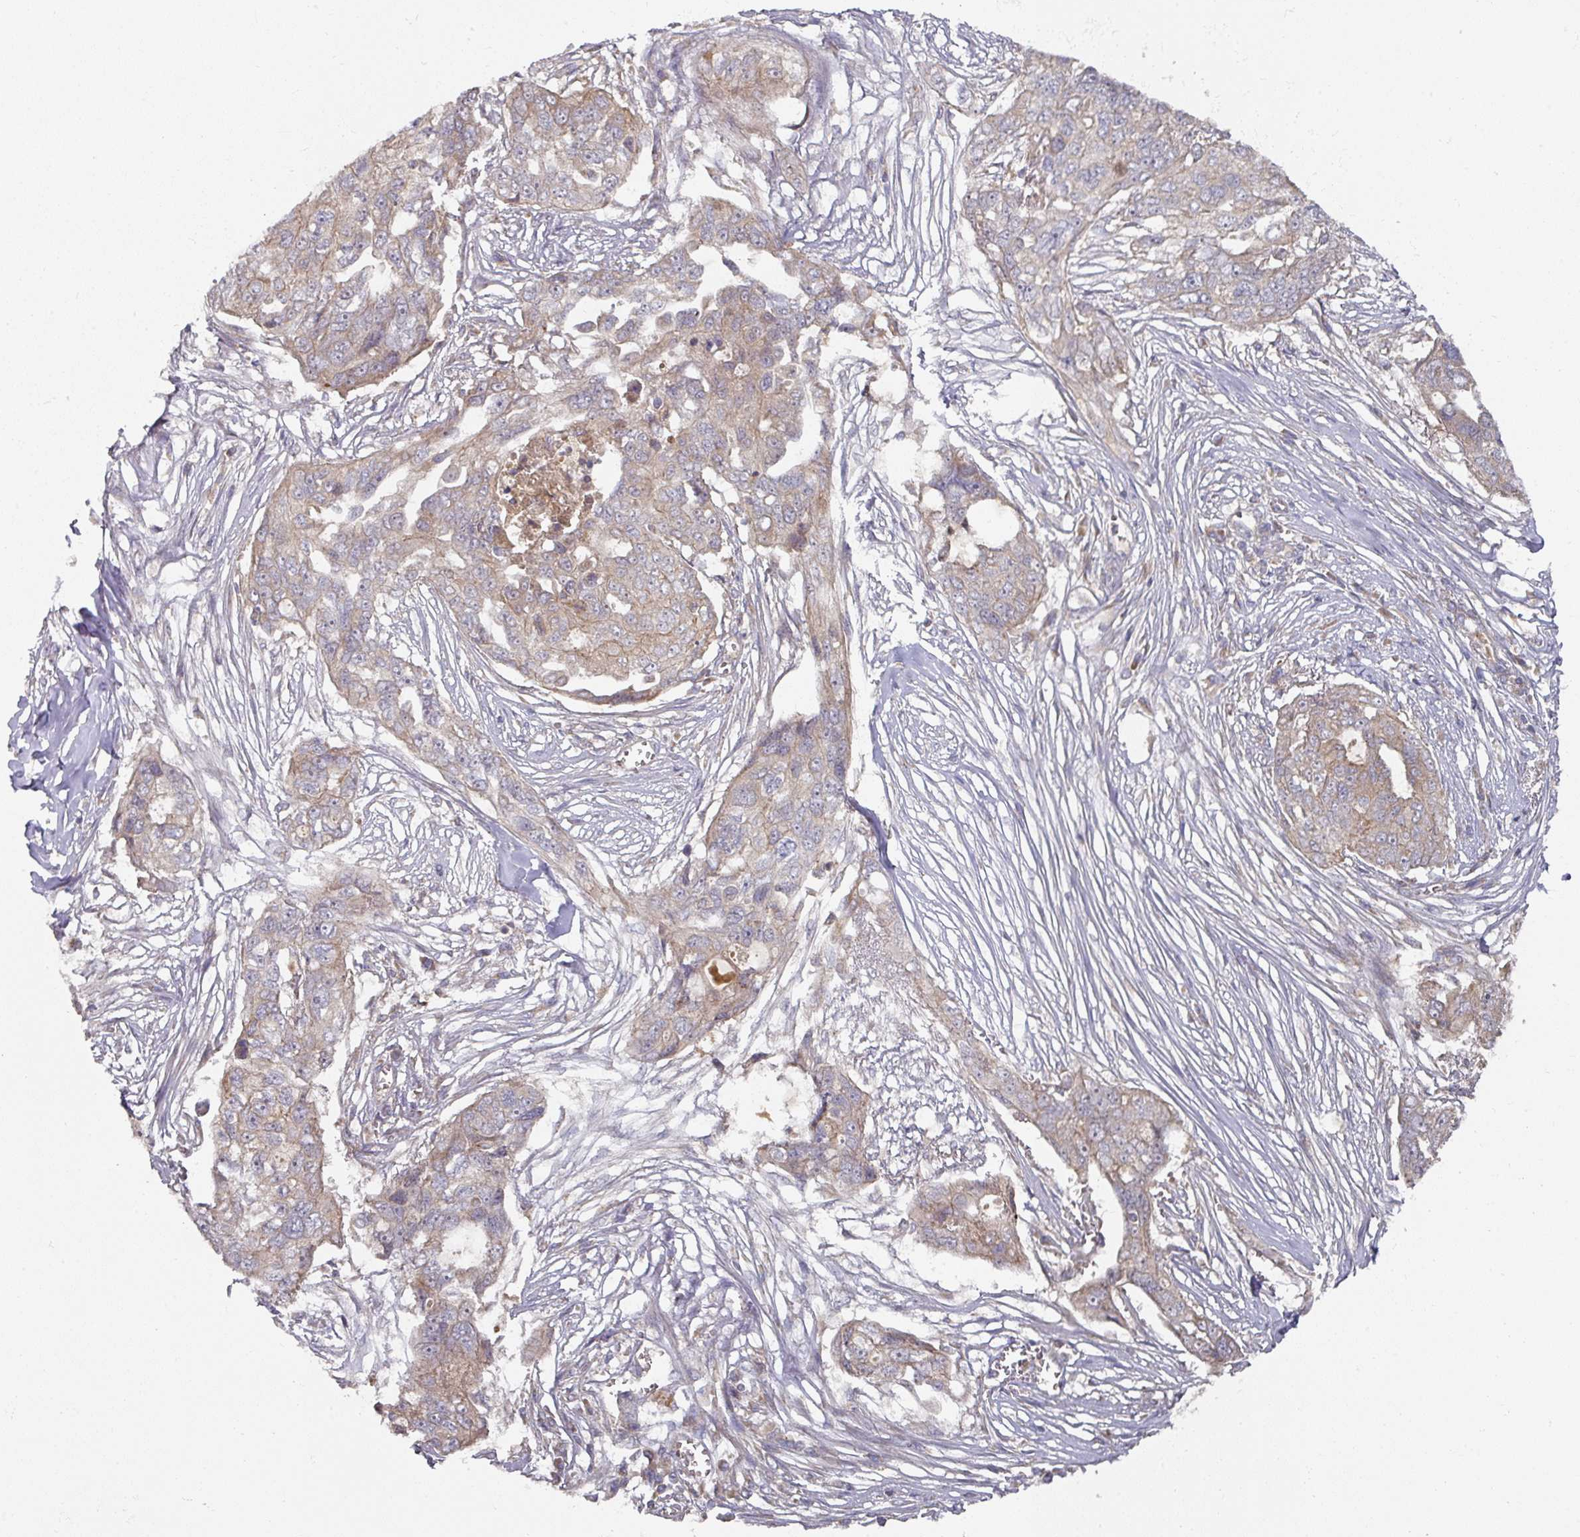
{"staining": {"intensity": "weak", "quantity": "25%-75%", "location": "cytoplasmic/membranous"}, "tissue": "ovarian cancer", "cell_type": "Tumor cells", "image_type": "cancer", "snomed": [{"axis": "morphology", "description": "Carcinoma, endometroid"}, {"axis": "topography", "description": "Ovary"}], "caption": "Immunohistochemistry (IHC) staining of endometroid carcinoma (ovarian), which reveals low levels of weak cytoplasmic/membranous staining in about 25%-75% of tumor cells indicating weak cytoplasmic/membranous protein positivity. The staining was performed using DAB (brown) for protein detection and nuclei were counterstained in hematoxylin (blue).", "gene": "DNAJC7", "patient": {"sex": "female", "age": 70}}